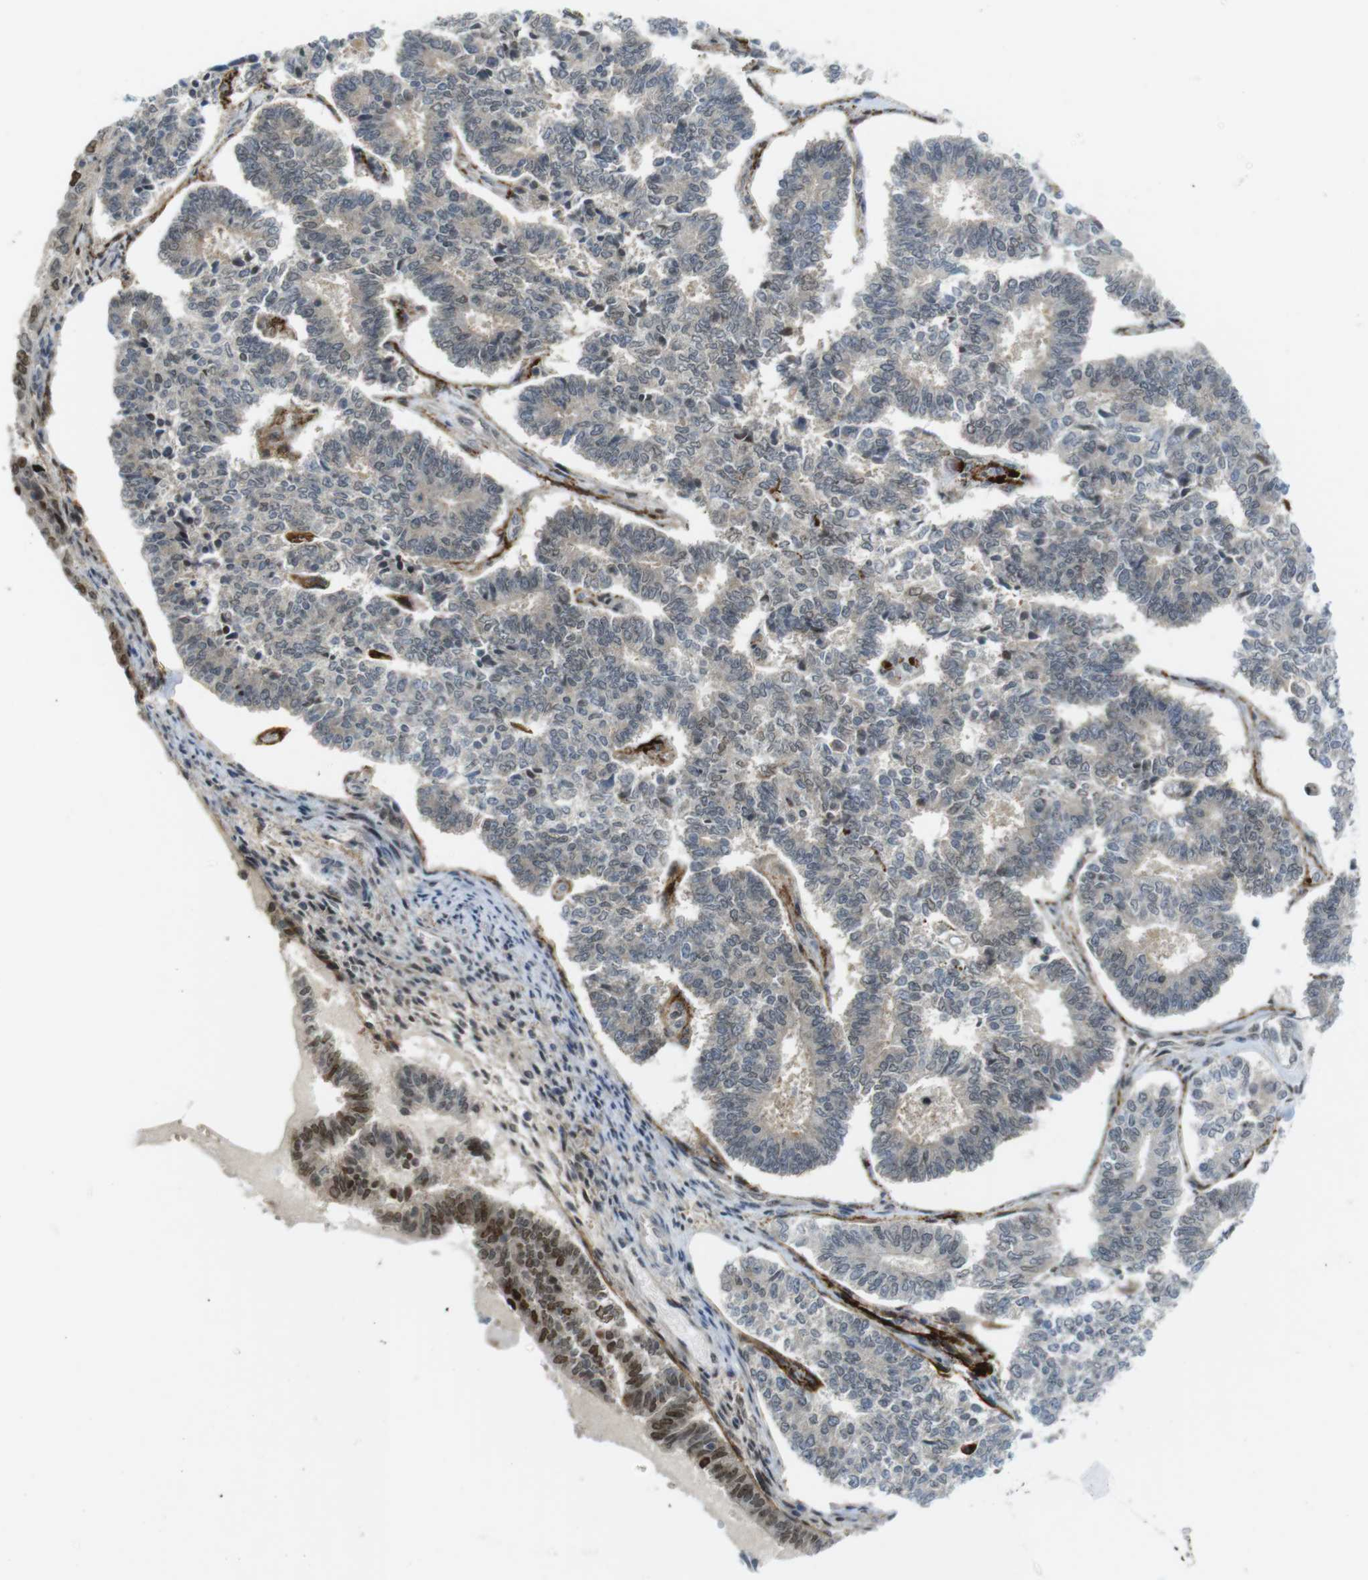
{"staining": {"intensity": "moderate", "quantity": "<25%", "location": "nuclear"}, "tissue": "endometrial cancer", "cell_type": "Tumor cells", "image_type": "cancer", "snomed": [{"axis": "morphology", "description": "Adenocarcinoma, NOS"}, {"axis": "topography", "description": "Endometrium"}], "caption": "A high-resolution histopathology image shows IHC staining of endometrial adenocarcinoma, which shows moderate nuclear expression in approximately <25% of tumor cells.", "gene": "RCC1", "patient": {"sex": "female", "age": 70}}